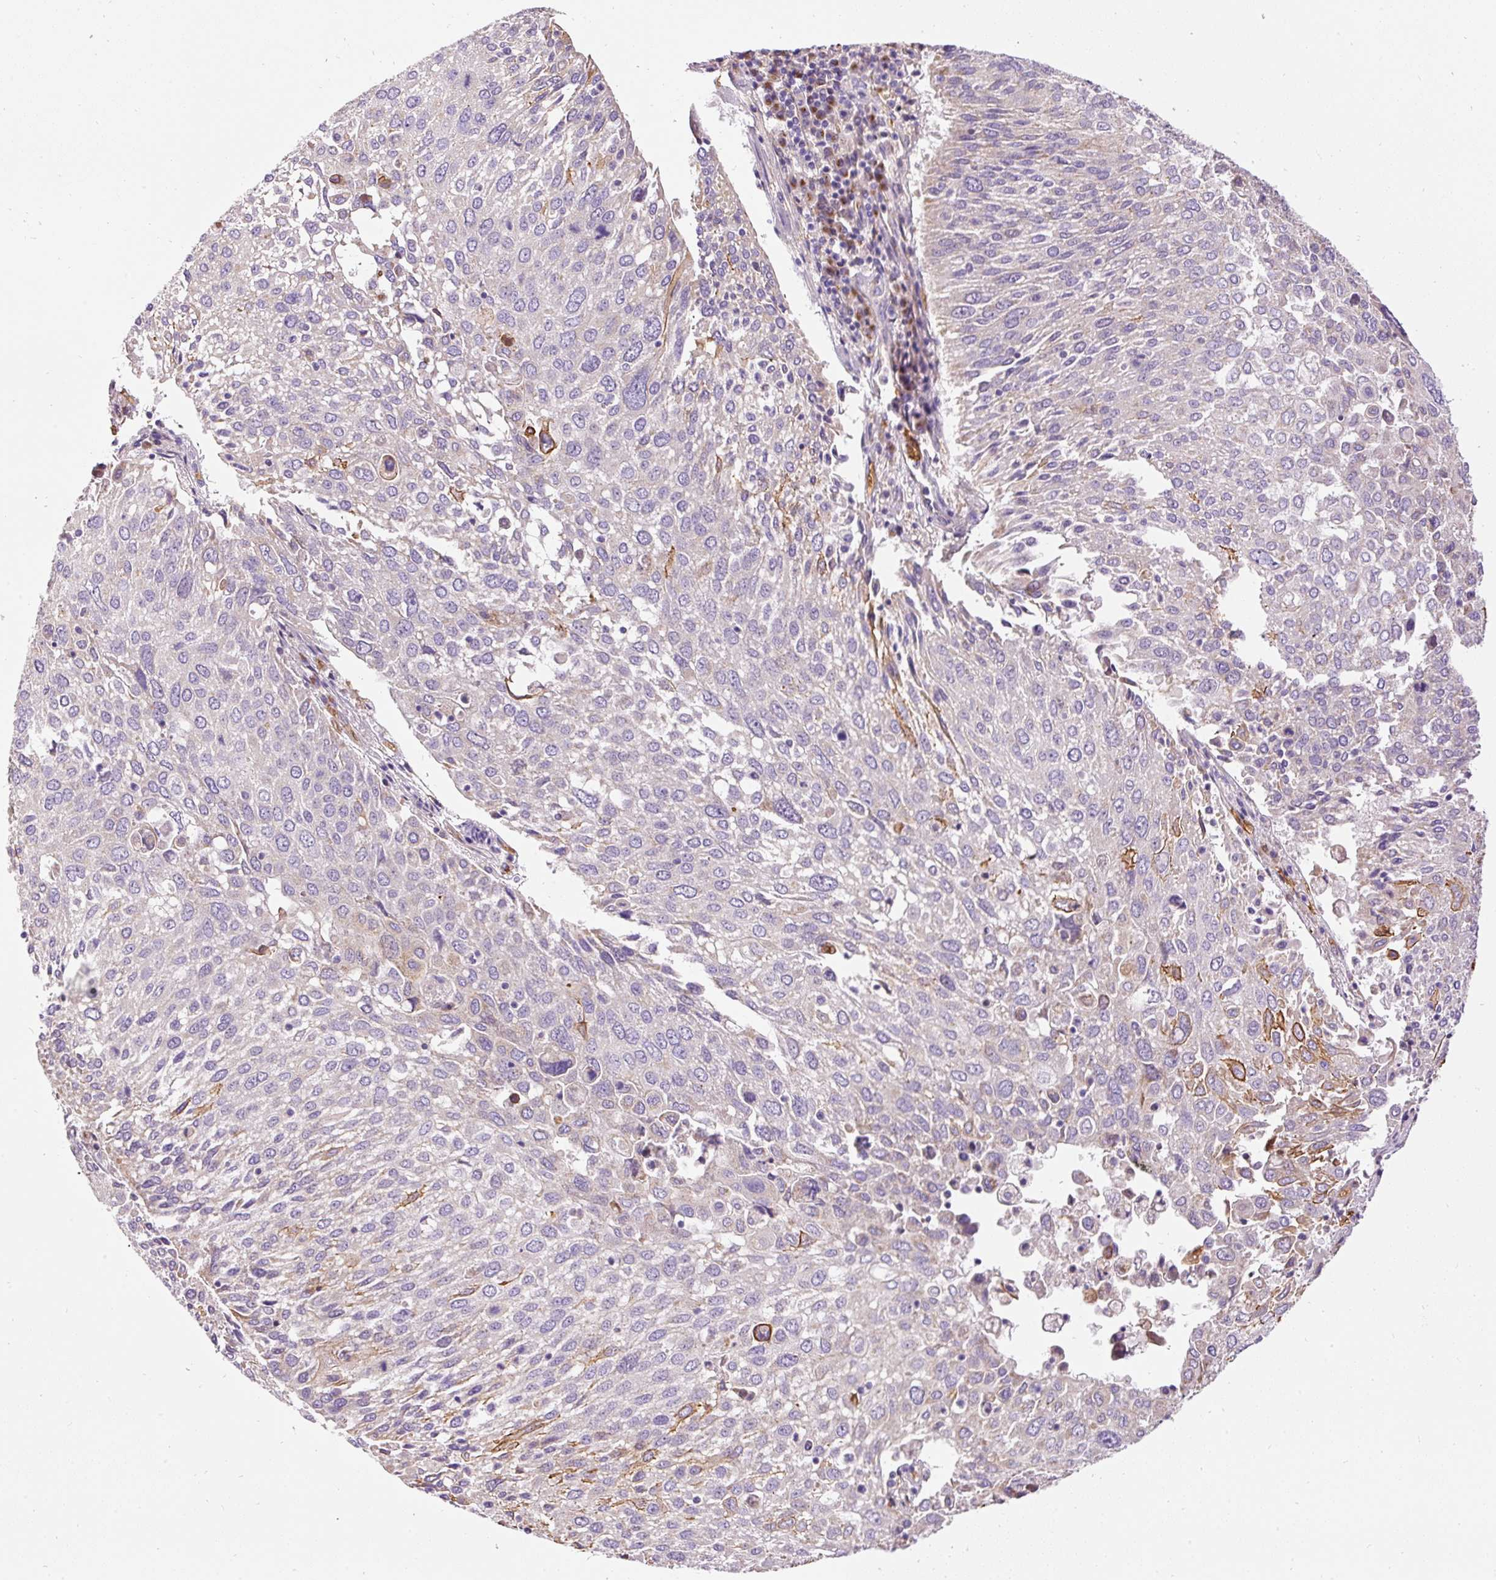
{"staining": {"intensity": "negative", "quantity": "none", "location": "none"}, "tissue": "lung cancer", "cell_type": "Tumor cells", "image_type": "cancer", "snomed": [{"axis": "morphology", "description": "Squamous cell carcinoma, NOS"}, {"axis": "topography", "description": "Lung"}], "caption": "Immunohistochemistry (IHC) of lung squamous cell carcinoma shows no staining in tumor cells.", "gene": "PRRC2A", "patient": {"sex": "male", "age": 65}}